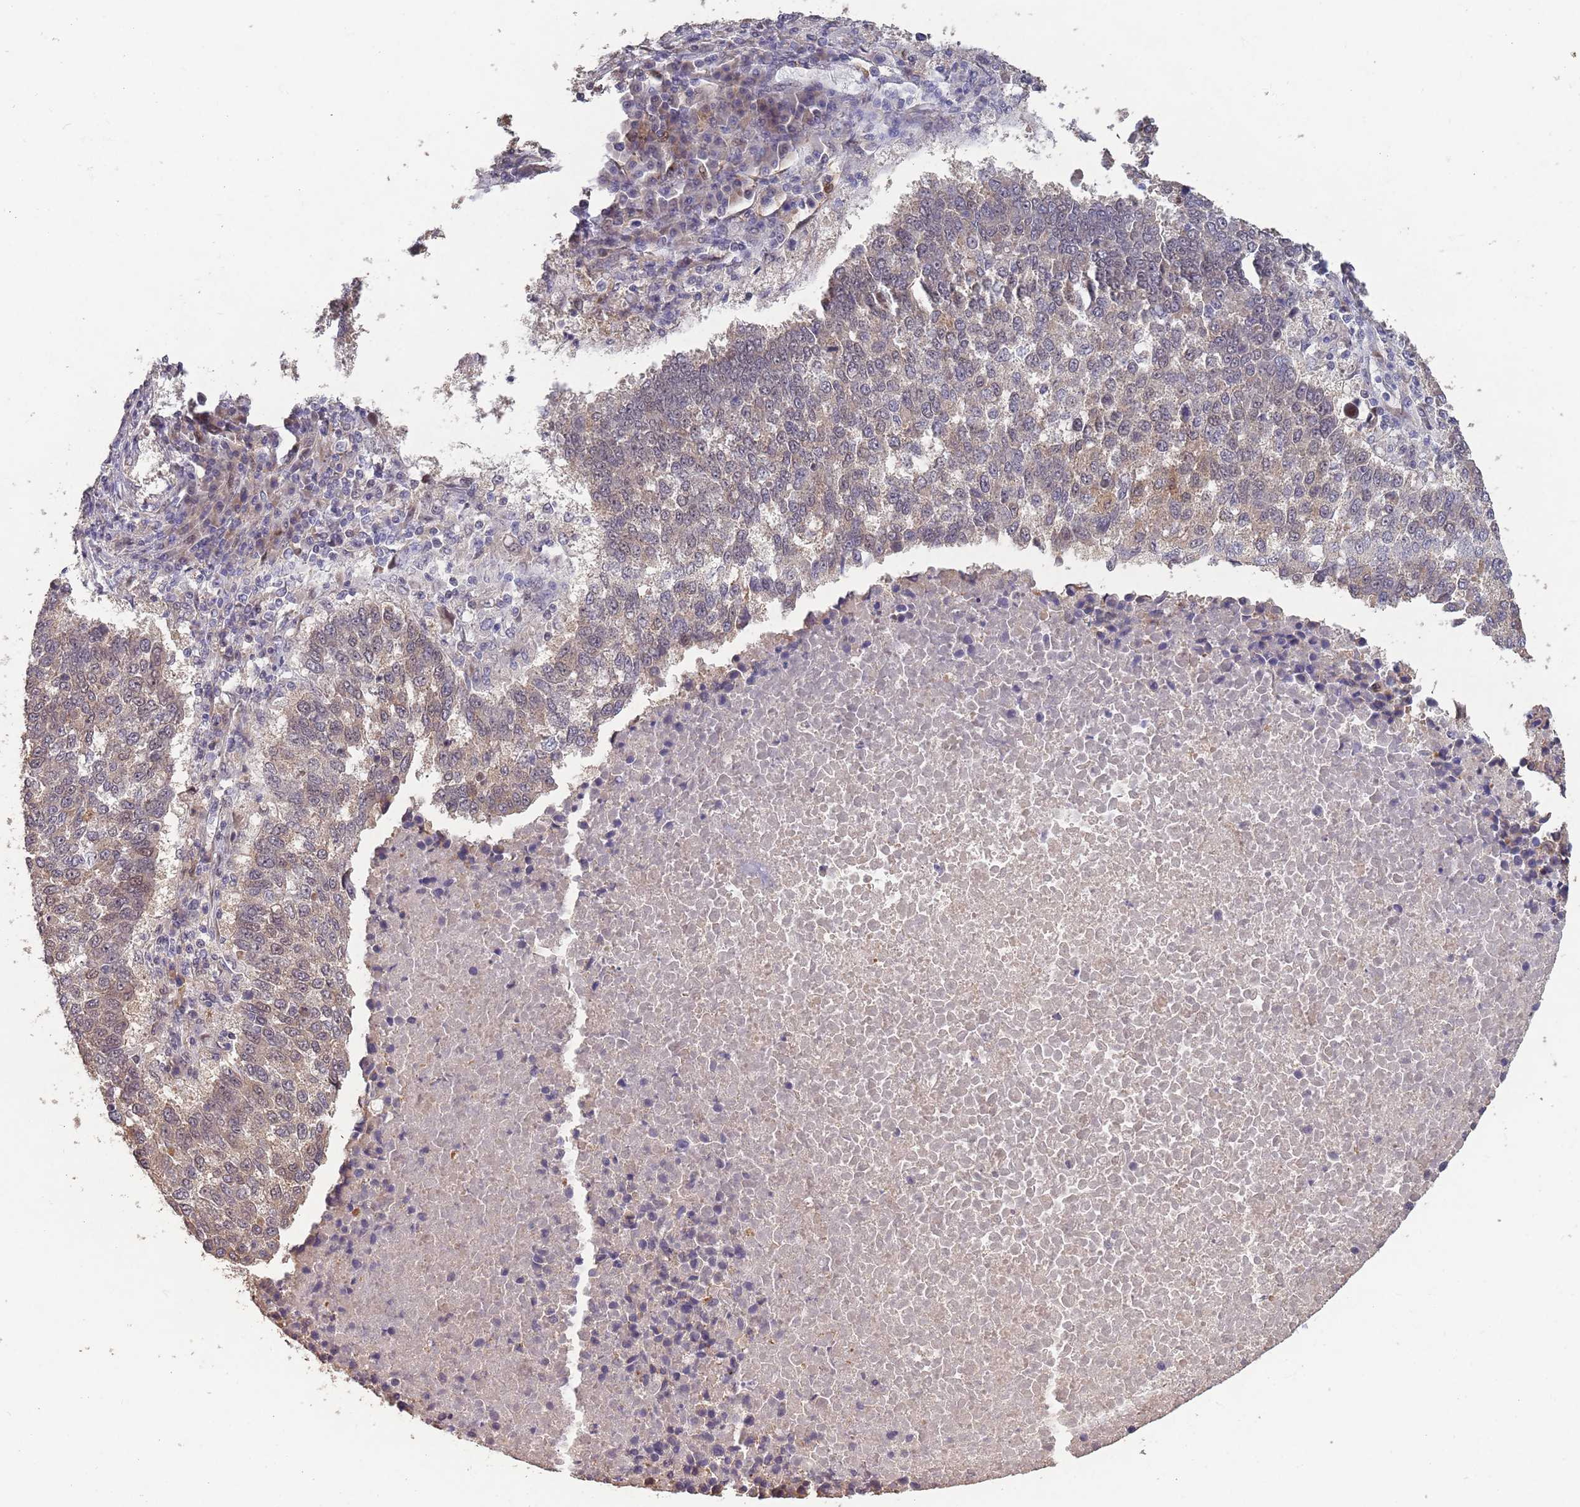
{"staining": {"intensity": "weak", "quantity": "<25%", "location": "cytoplasmic/membranous"}, "tissue": "lung cancer", "cell_type": "Tumor cells", "image_type": "cancer", "snomed": [{"axis": "morphology", "description": "Squamous cell carcinoma, NOS"}, {"axis": "topography", "description": "Lung"}], "caption": "The photomicrograph exhibits no staining of tumor cells in squamous cell carcinoma (lung). (DAB IHC, high magnification).", "gene": "ZNF639", "patient": {"sex": "male", "age": 73}}